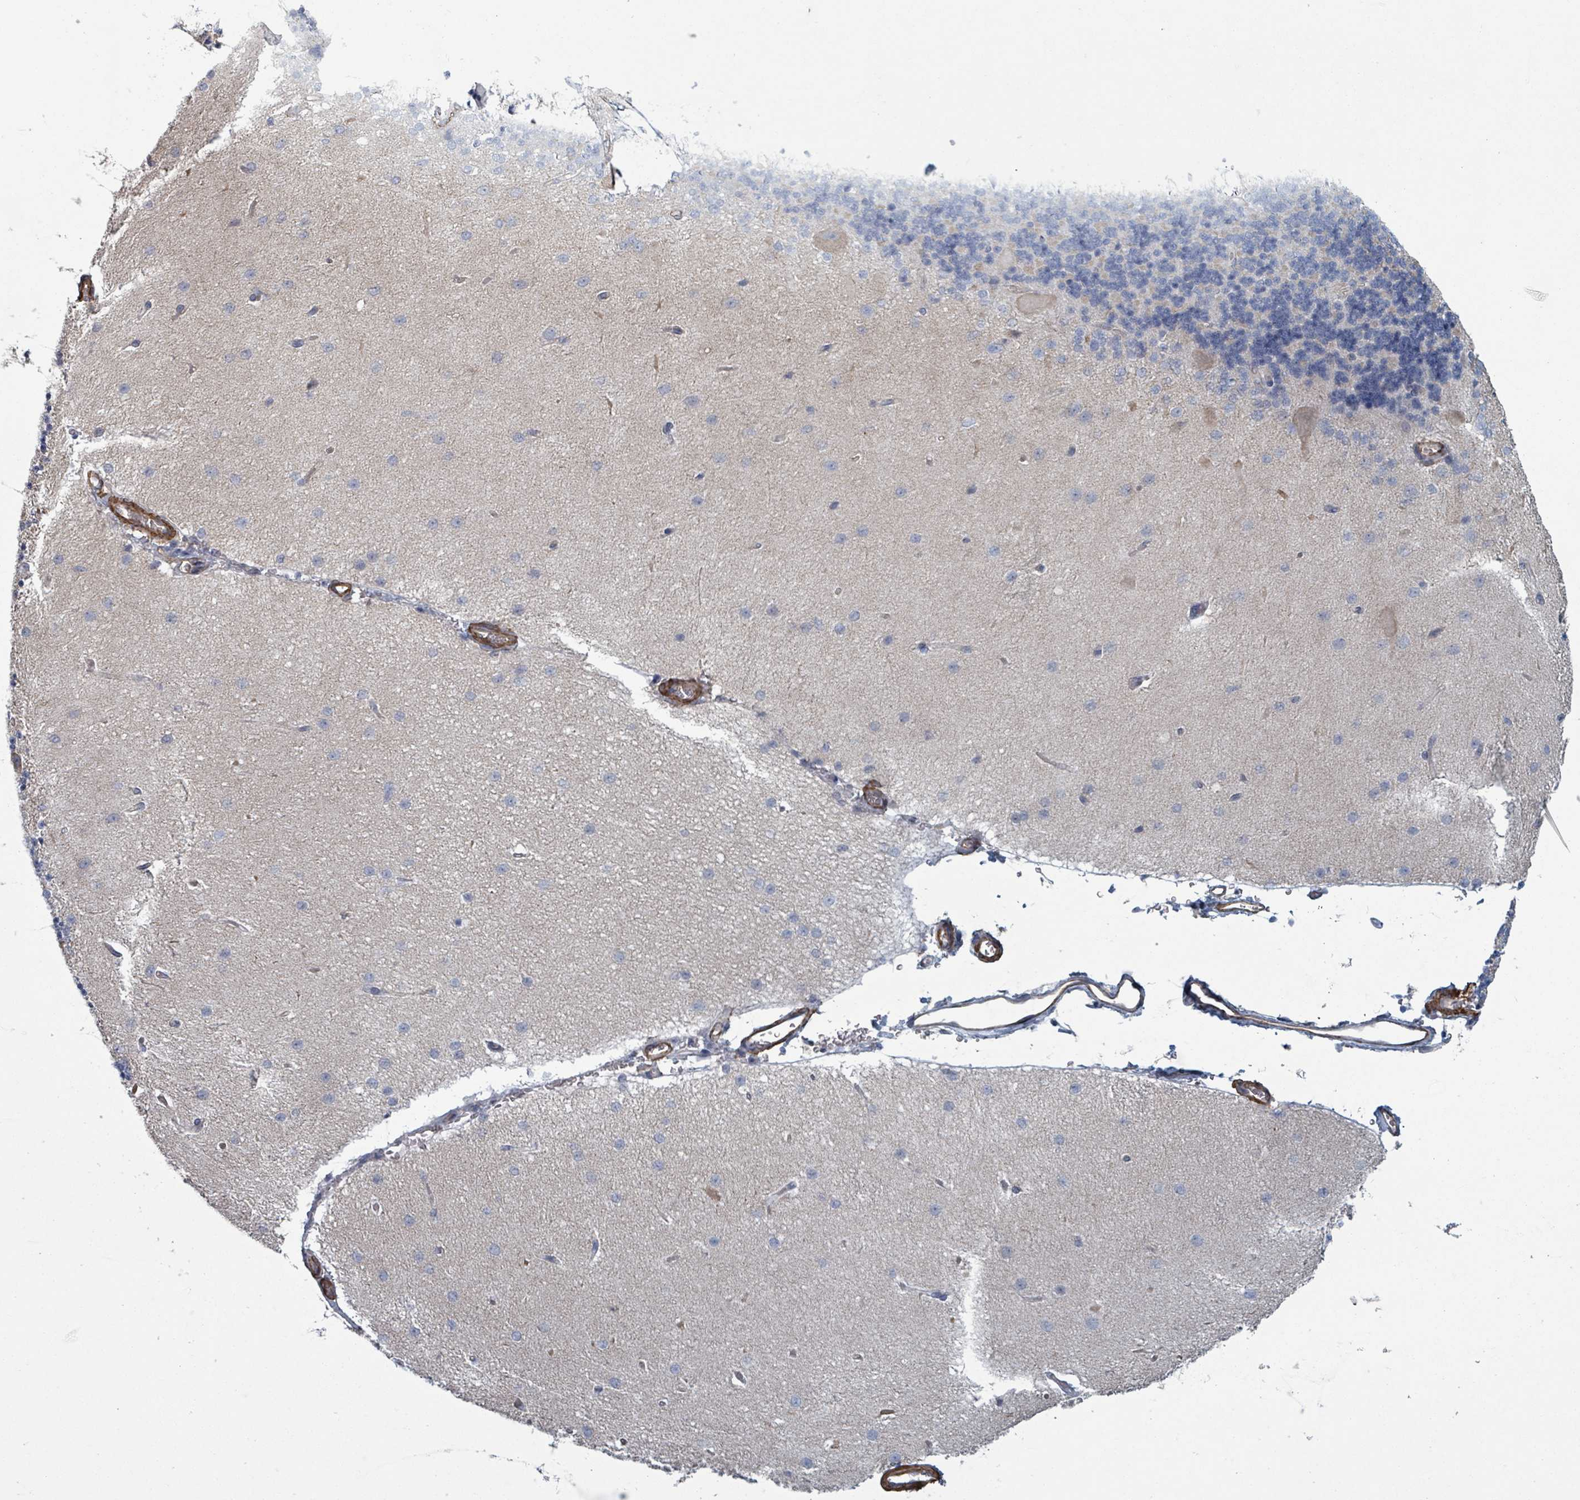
{"staining": {"intensity": "negative", "quantity": "none", "location": "none"}, "tissue": "cerebellum", "cell_type": "Cells in granular layer", "image_type": "normal", "snomed": [{"axis": "morphology", "description": "Normal tissue, NOS"}, {"axis": "topography", "description": "Cerebellum"}], "caption": "High power microscopy micrograph of an immunohistochemistry micrograph of normal cerebellum, revealing no significant positivity in cells in granular layer.", "gene": "ADCK1", "patient": {"sex": "female", "age": 29}}